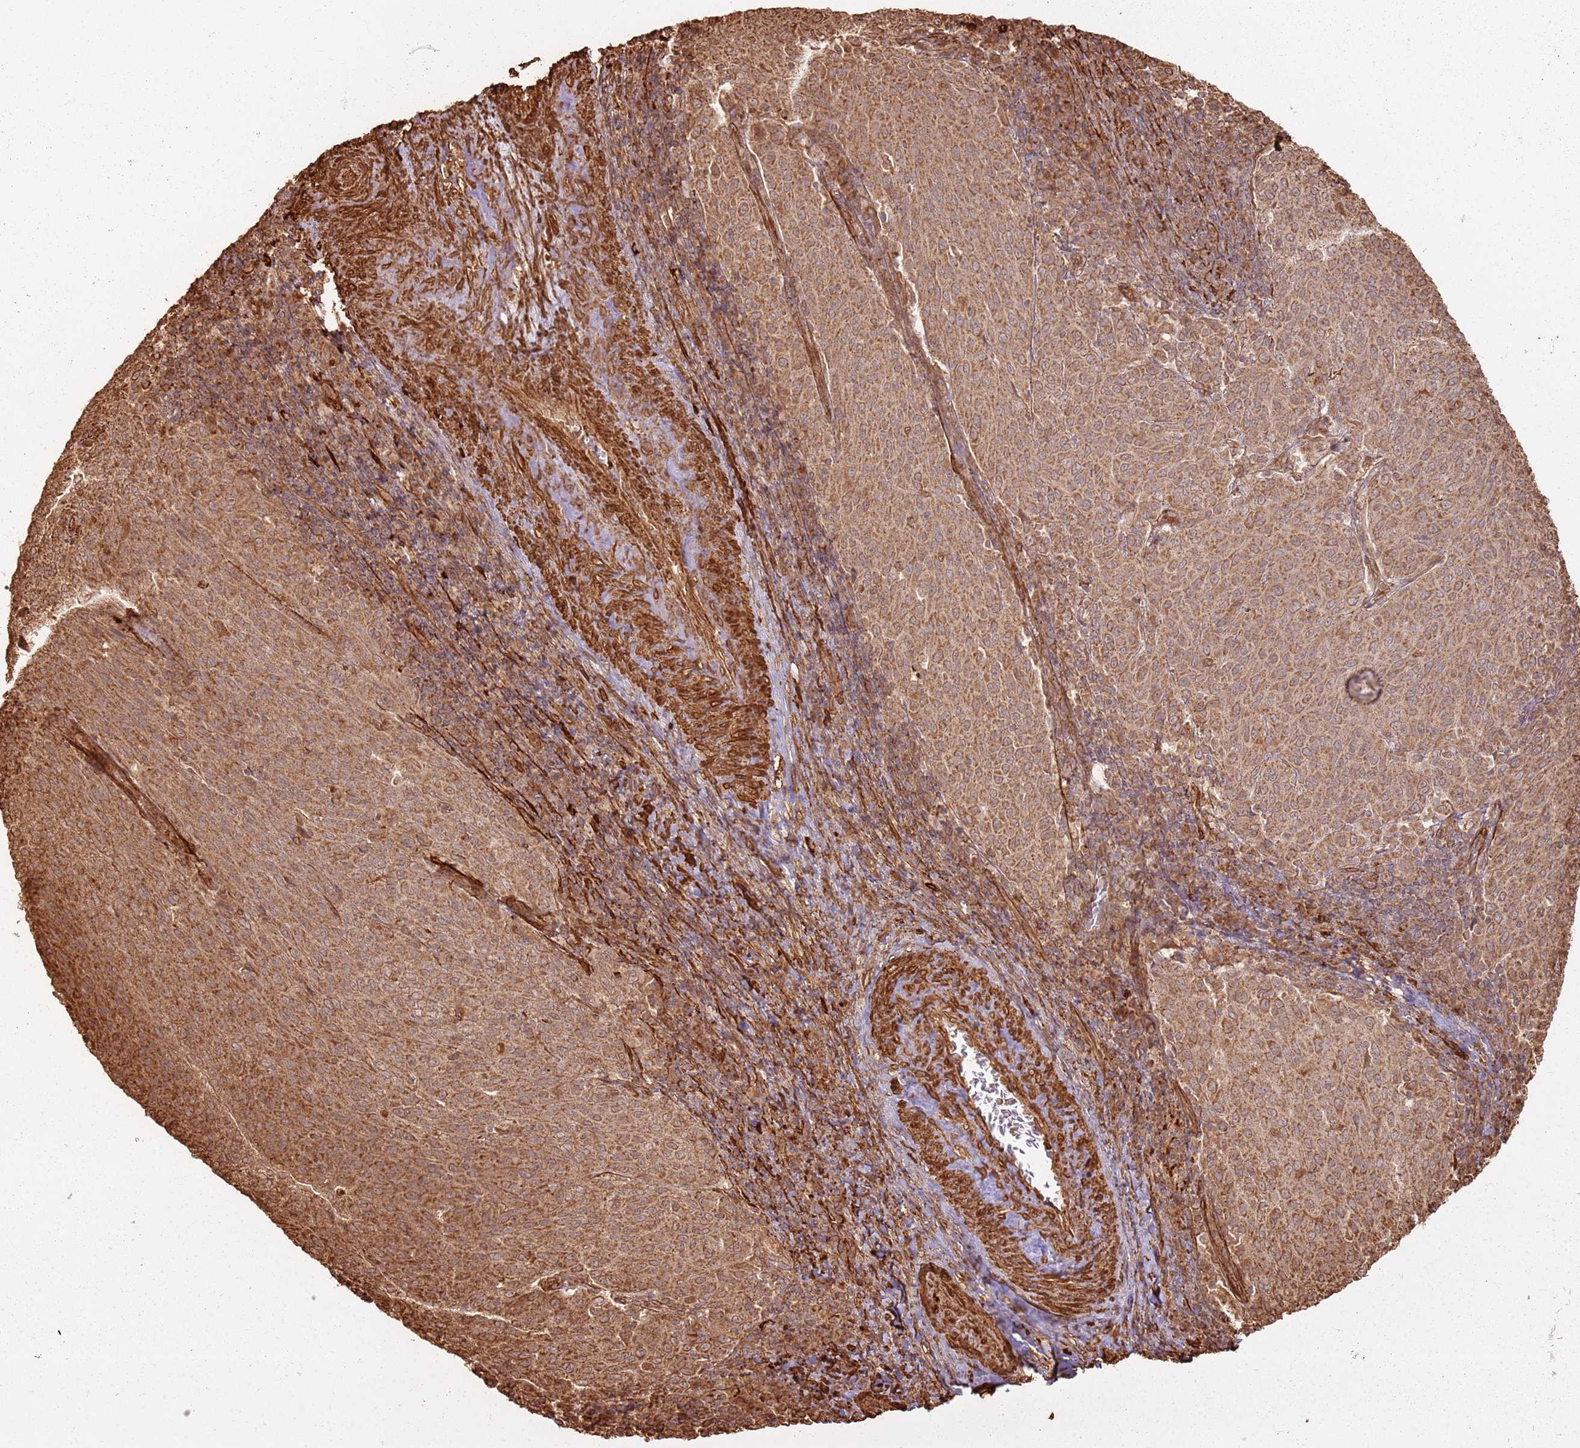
{"staining": {"intensity": "moderate", "quantity": ">75%", "location": "cytoplasmic/membranous"}, "tissue": "cervical cancer", "cell_type": "Tumor cells", "image_type": "cancer", "snomed": [{"axis": "morphology", "description": "Squamous cell carcinoma, NOS"}, {"axis": "topography", "description": "Cervix"}], "caption": "Immunohistochemistry image of neoplastic tissue: cervical cancer (squamous cell carcinoma) stained using IHC displays medium levels of moderate protein expression localized specifically in the cytoplasmic/membranous of tumor cells, appearing as a cytoplasmic/membranous brown color.", "gene": "DDX59", "patient": {"sex": "female", "age": 46}}